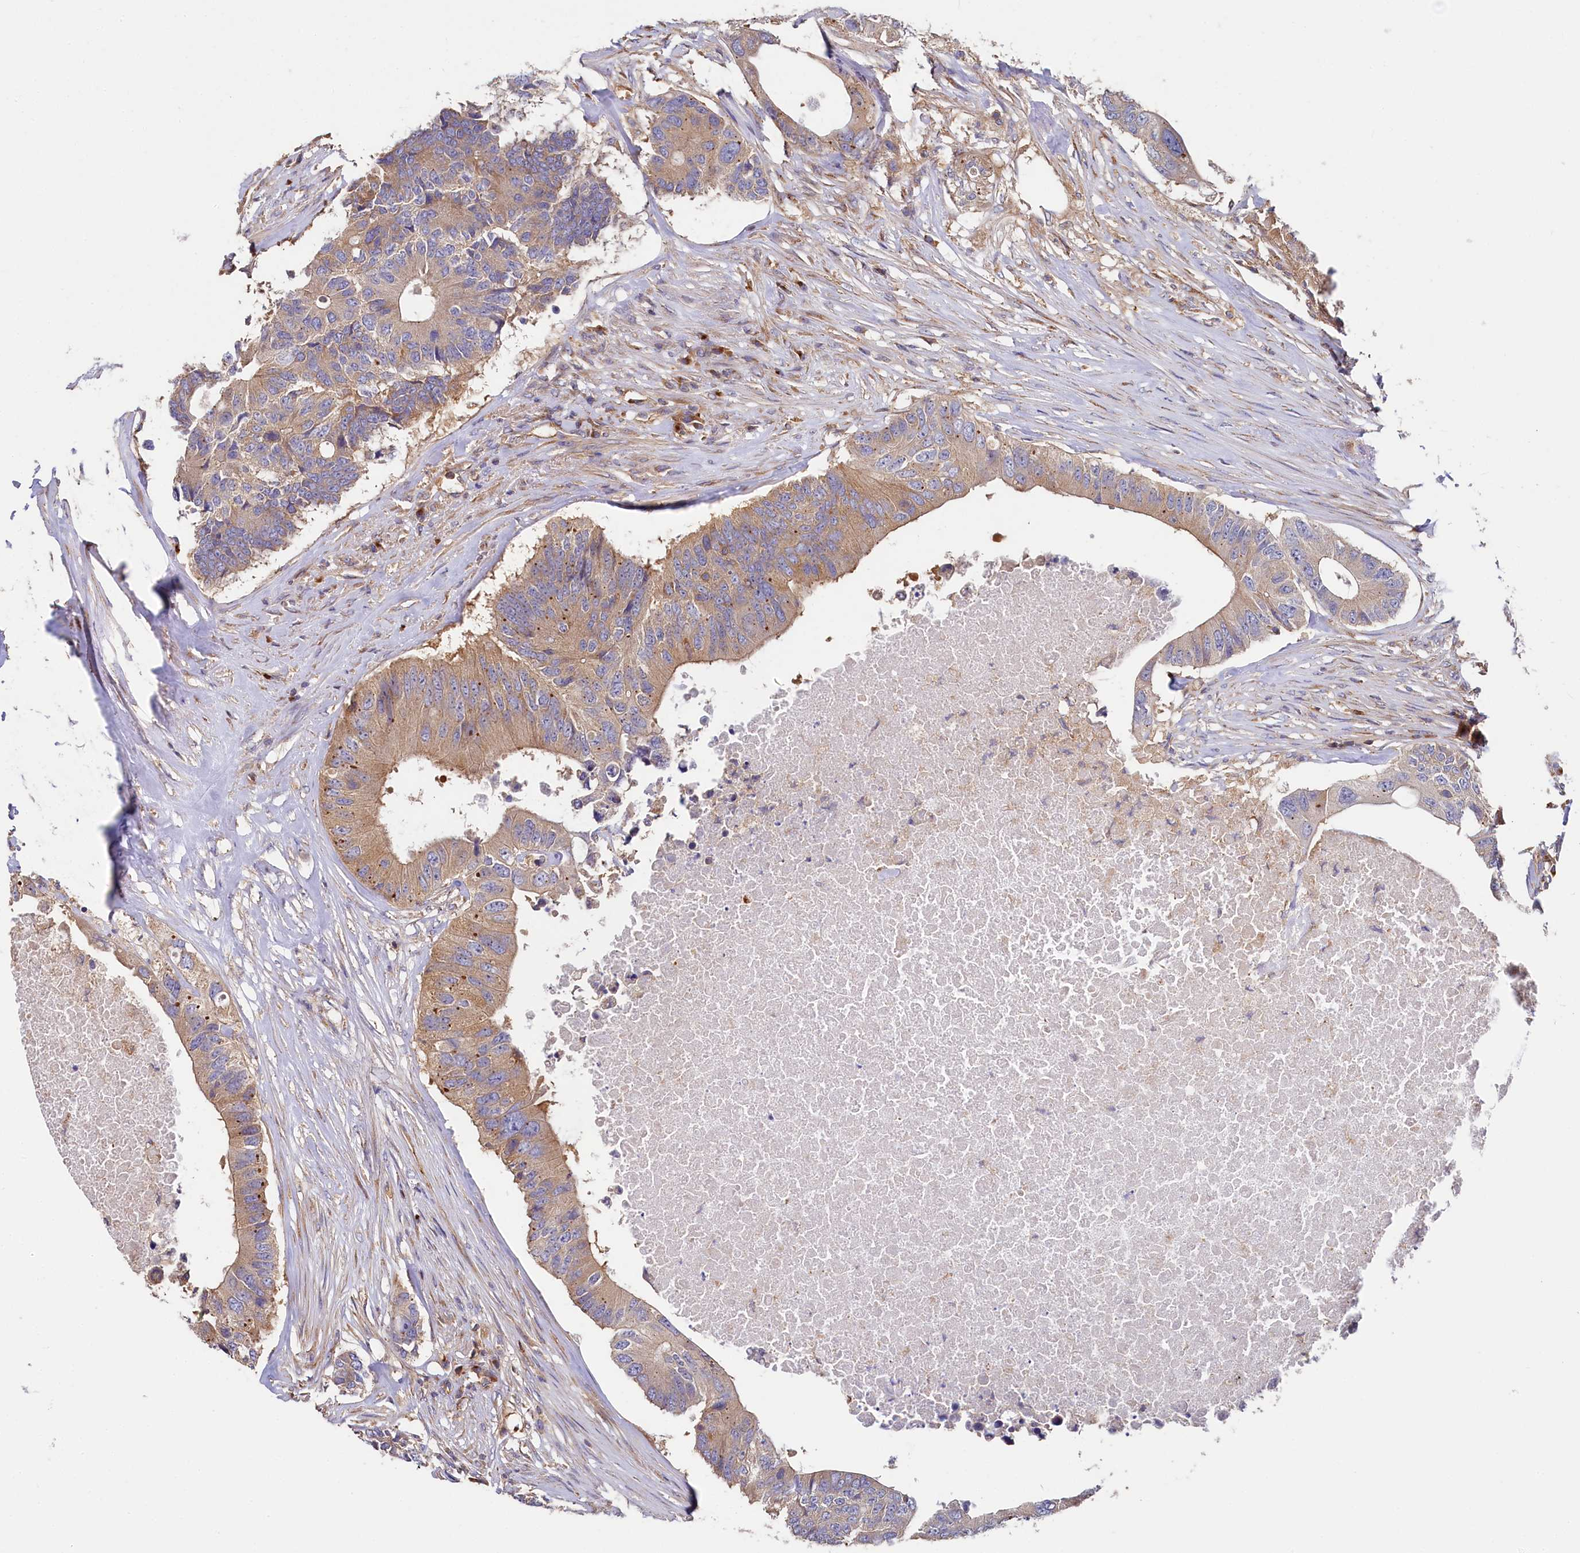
{"staining": {"intensity": "weak", "quantity": "<25%", "location": "cytoplasmic/membranous"}, "tissue": "colorectal cancer", "cell_type": "Tumor cells", "image_type": "cancer", "snomed": [{"axis": "morphology", "description": "Adenocarcinoma, NOS"}, {"axis": "topography", "description": "Colon"}], "caption": "Colorectal cancer was stained to show a protein in brown. There is no significant expression in tumor cells.", "gene": "PPIP5K1", "patient": {"sex": "male", "age": 71}}